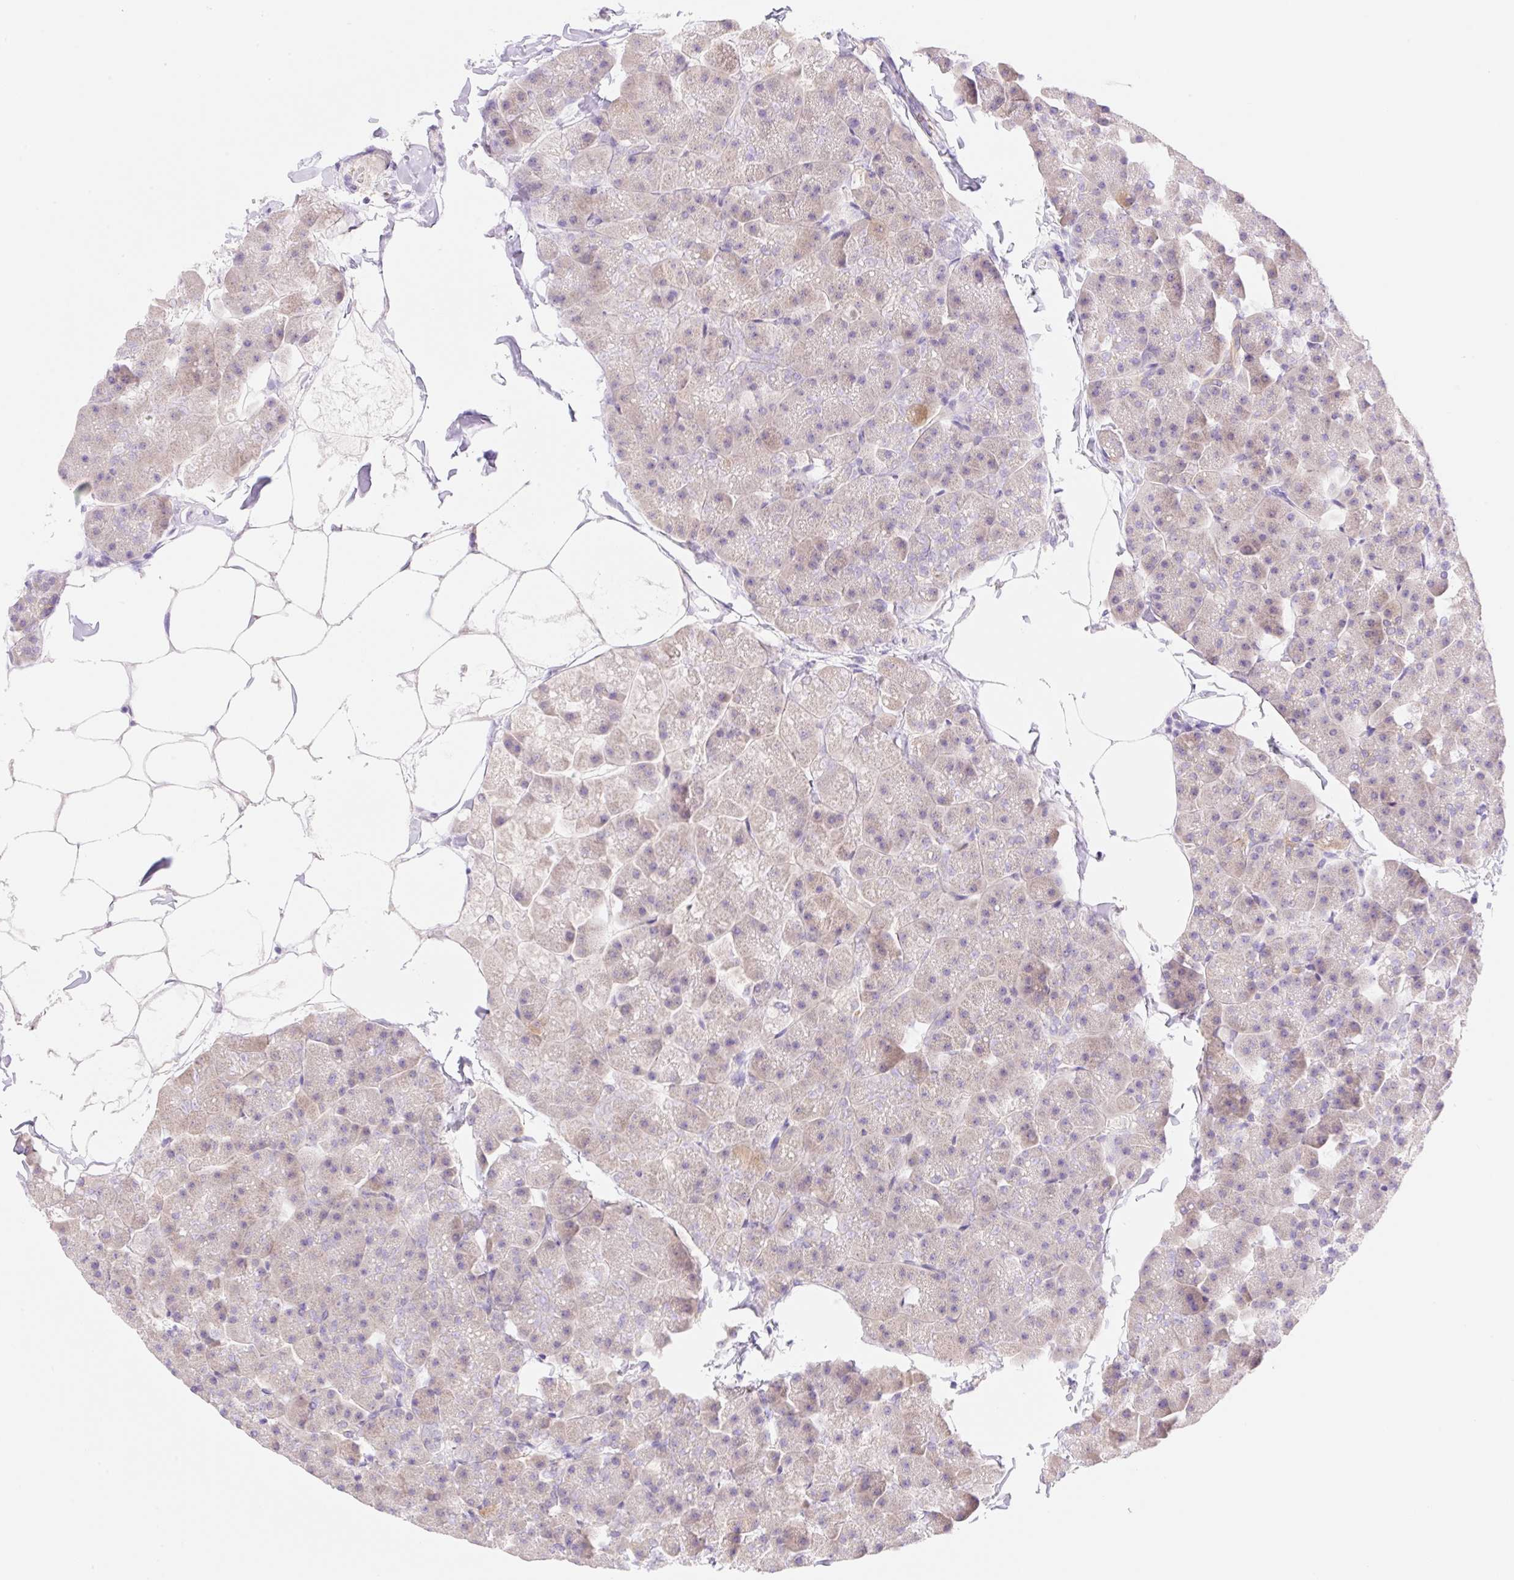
{"staining": {"intensity": "moderate", "quantity": "<25%", "location": "cytoplasmic/membranous"}, "tissue": "pancreas", "cell_type": "Exocrine glandular cells", "image_type": "normal", "snomed": [{"axis": "morphology", "description": "Normal tissue, NOS"}, {"axis": "topography", "description": "Pancreas"}], "caption": "IHC image of unremarkable pancreas: pancreas stained using IHC demonstrates low levels of moderate protein expression localized specifically in the cytoplasmic/membranous of exocrine glandular cells, appearing as a cytoplasmic/membranous brown color.", "gene": "DENND5A", "patient": {"sex": "male", "age": 35}}